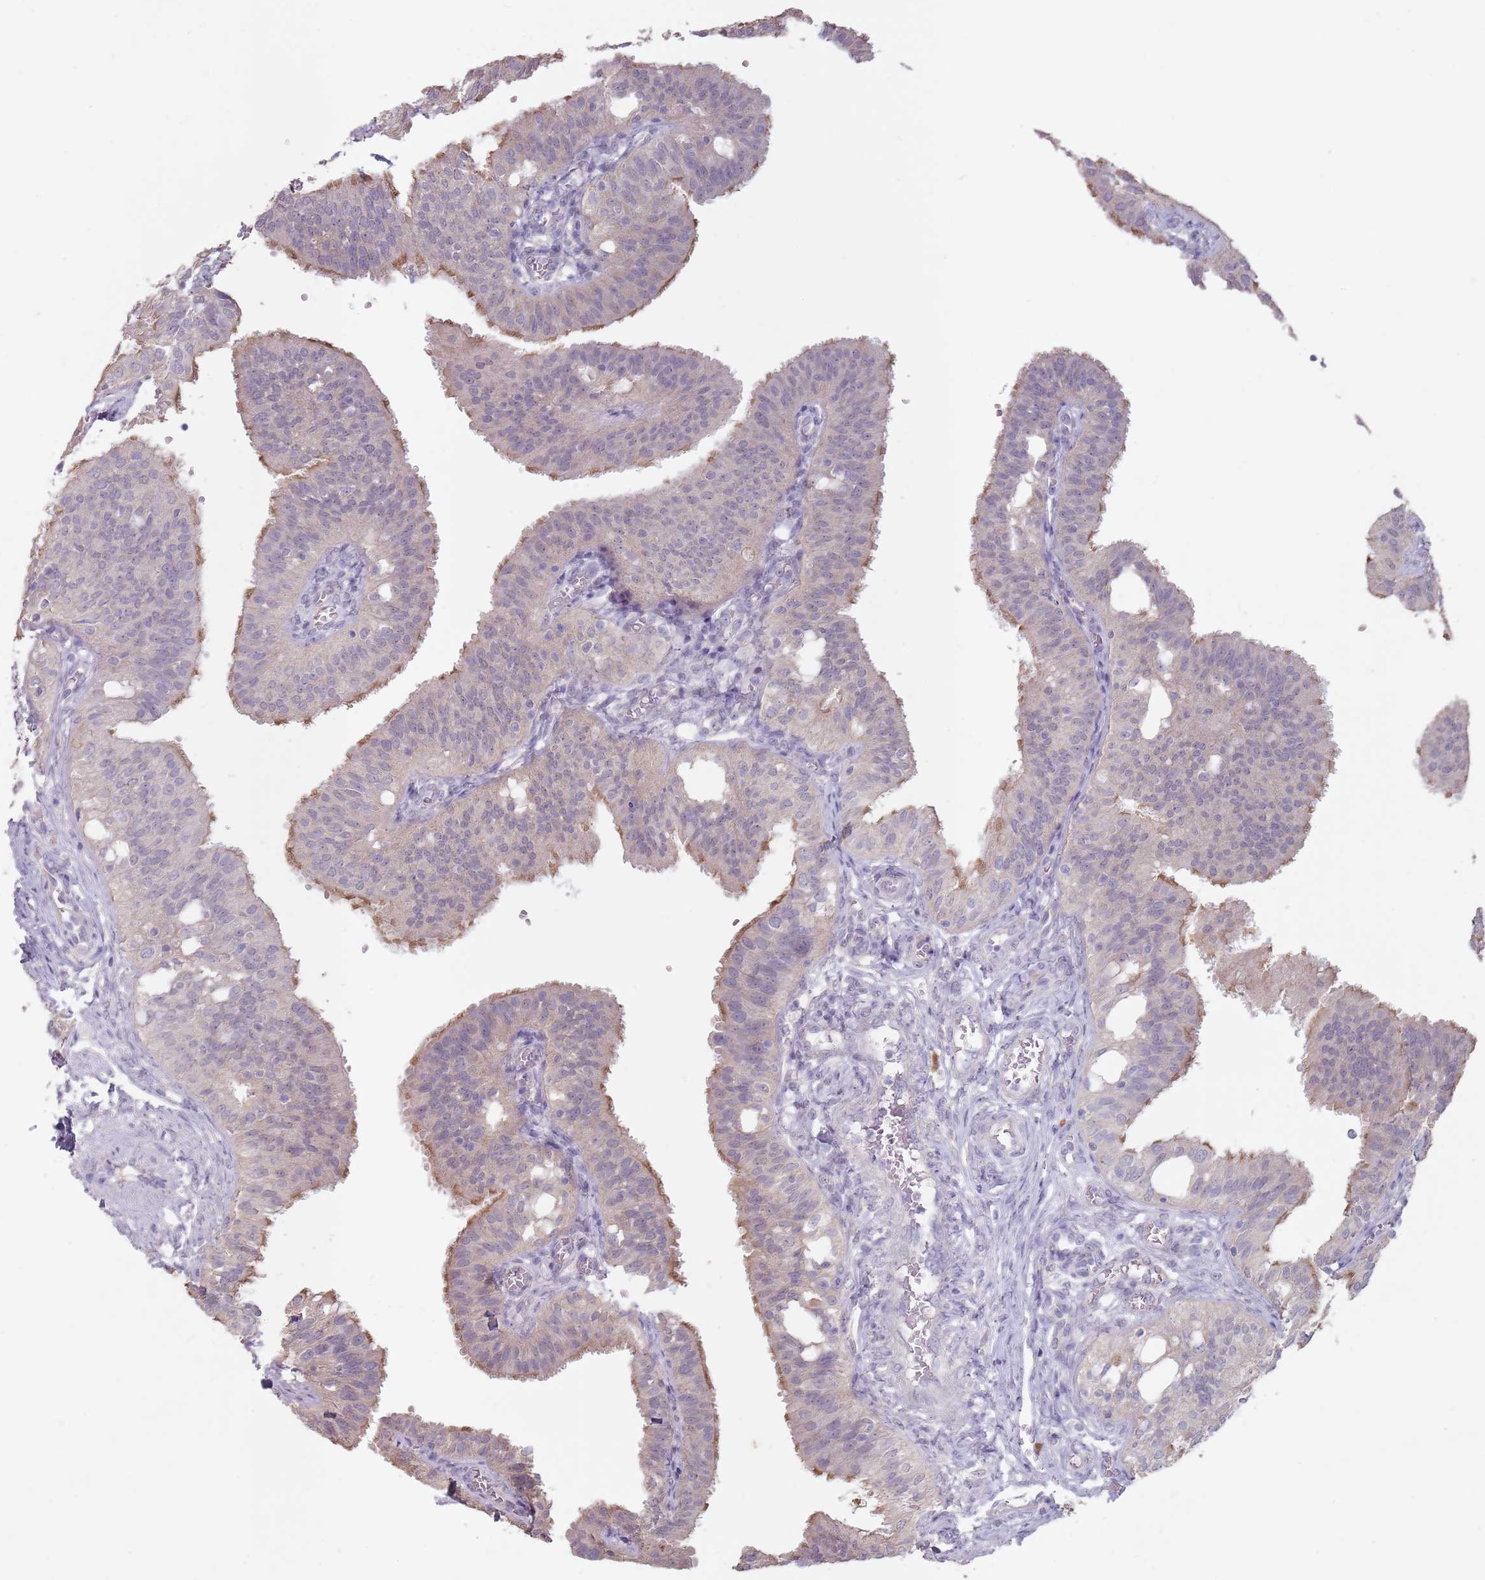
{"staining": {"intensity": "moderate", "quantity": "<25%", "location": "cytoplasmic/membranous"}, "tissue": "fallopian tube", "cell_type": "Glandular cells", "image_type": "normal", "snomed": [{"axis": "morphology", "description": "Normal tissue, NOS"}, {"axis": "topography", "description": "Fallopian tube"}, {"axis": "topography", "description": "Ovary"}], "caption": "Fallopian tube stained for a protein displays moderate cytoplasmic/membranous positivity in glandular cells. Using DAB (brown) and hematoxylin (blue) stains, captured at high magnification using brightfield microscopy.", "gene": "STYK1", "patient": {"sex": "female", "age": 42}}